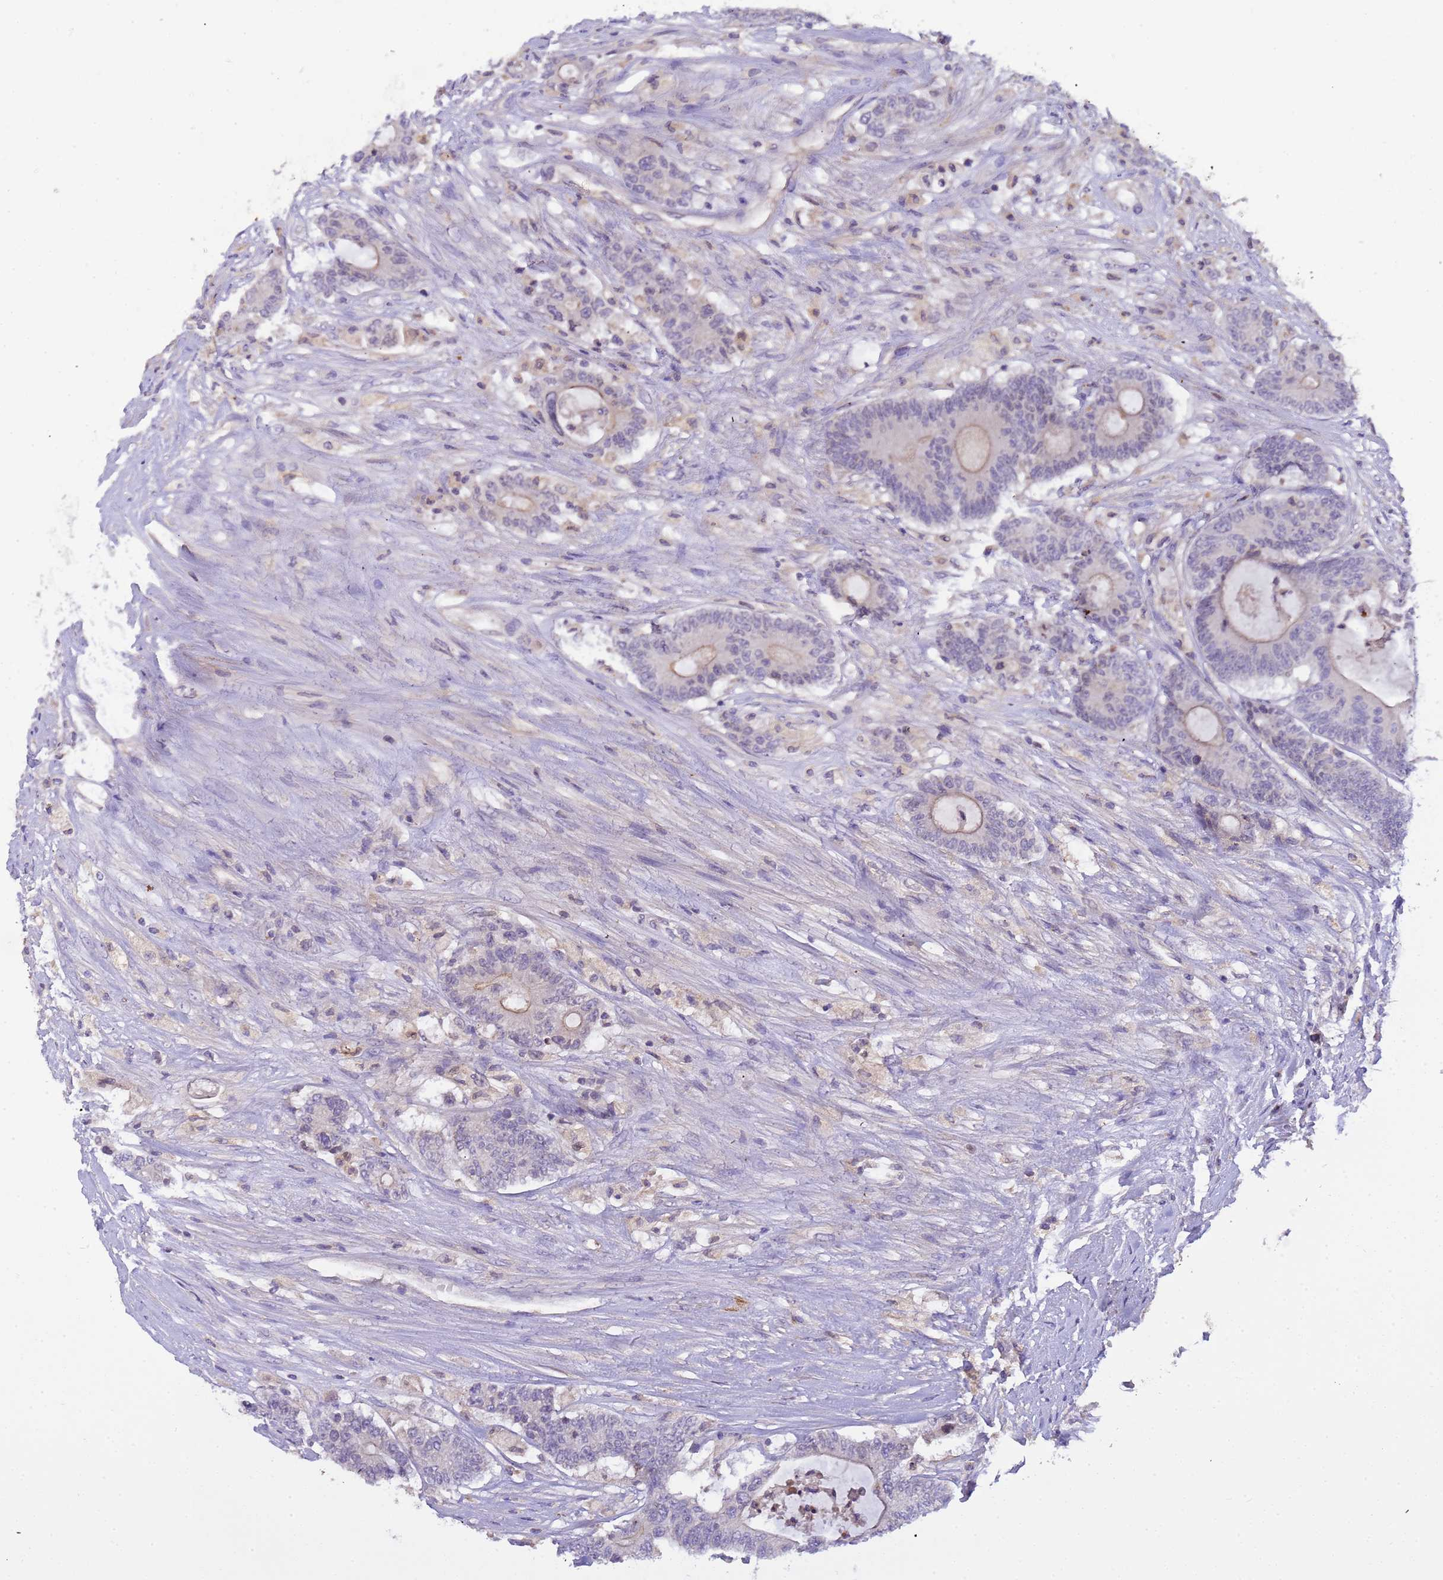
{"staining": {"intensity": "weak", "quantity": "<25%", "location": "cytoplasmic/membranous"}, "tissue": "colorectal cancer", "cell_type": "Tumor cells", "image_type": "cancer", "snomed": [{"axis": "morphology", "description": "Adenocarcinoma, NOS"}, {"axis": "topography", "description": "Colon"}], "caption": "An immunohistochemistry (IHC) image of colorectal cancer is shown. There is no staining in tumor cells of colorectal cancer.", "gene": "PLCXD3", "patient": {"sex": "female", "age": 84}}